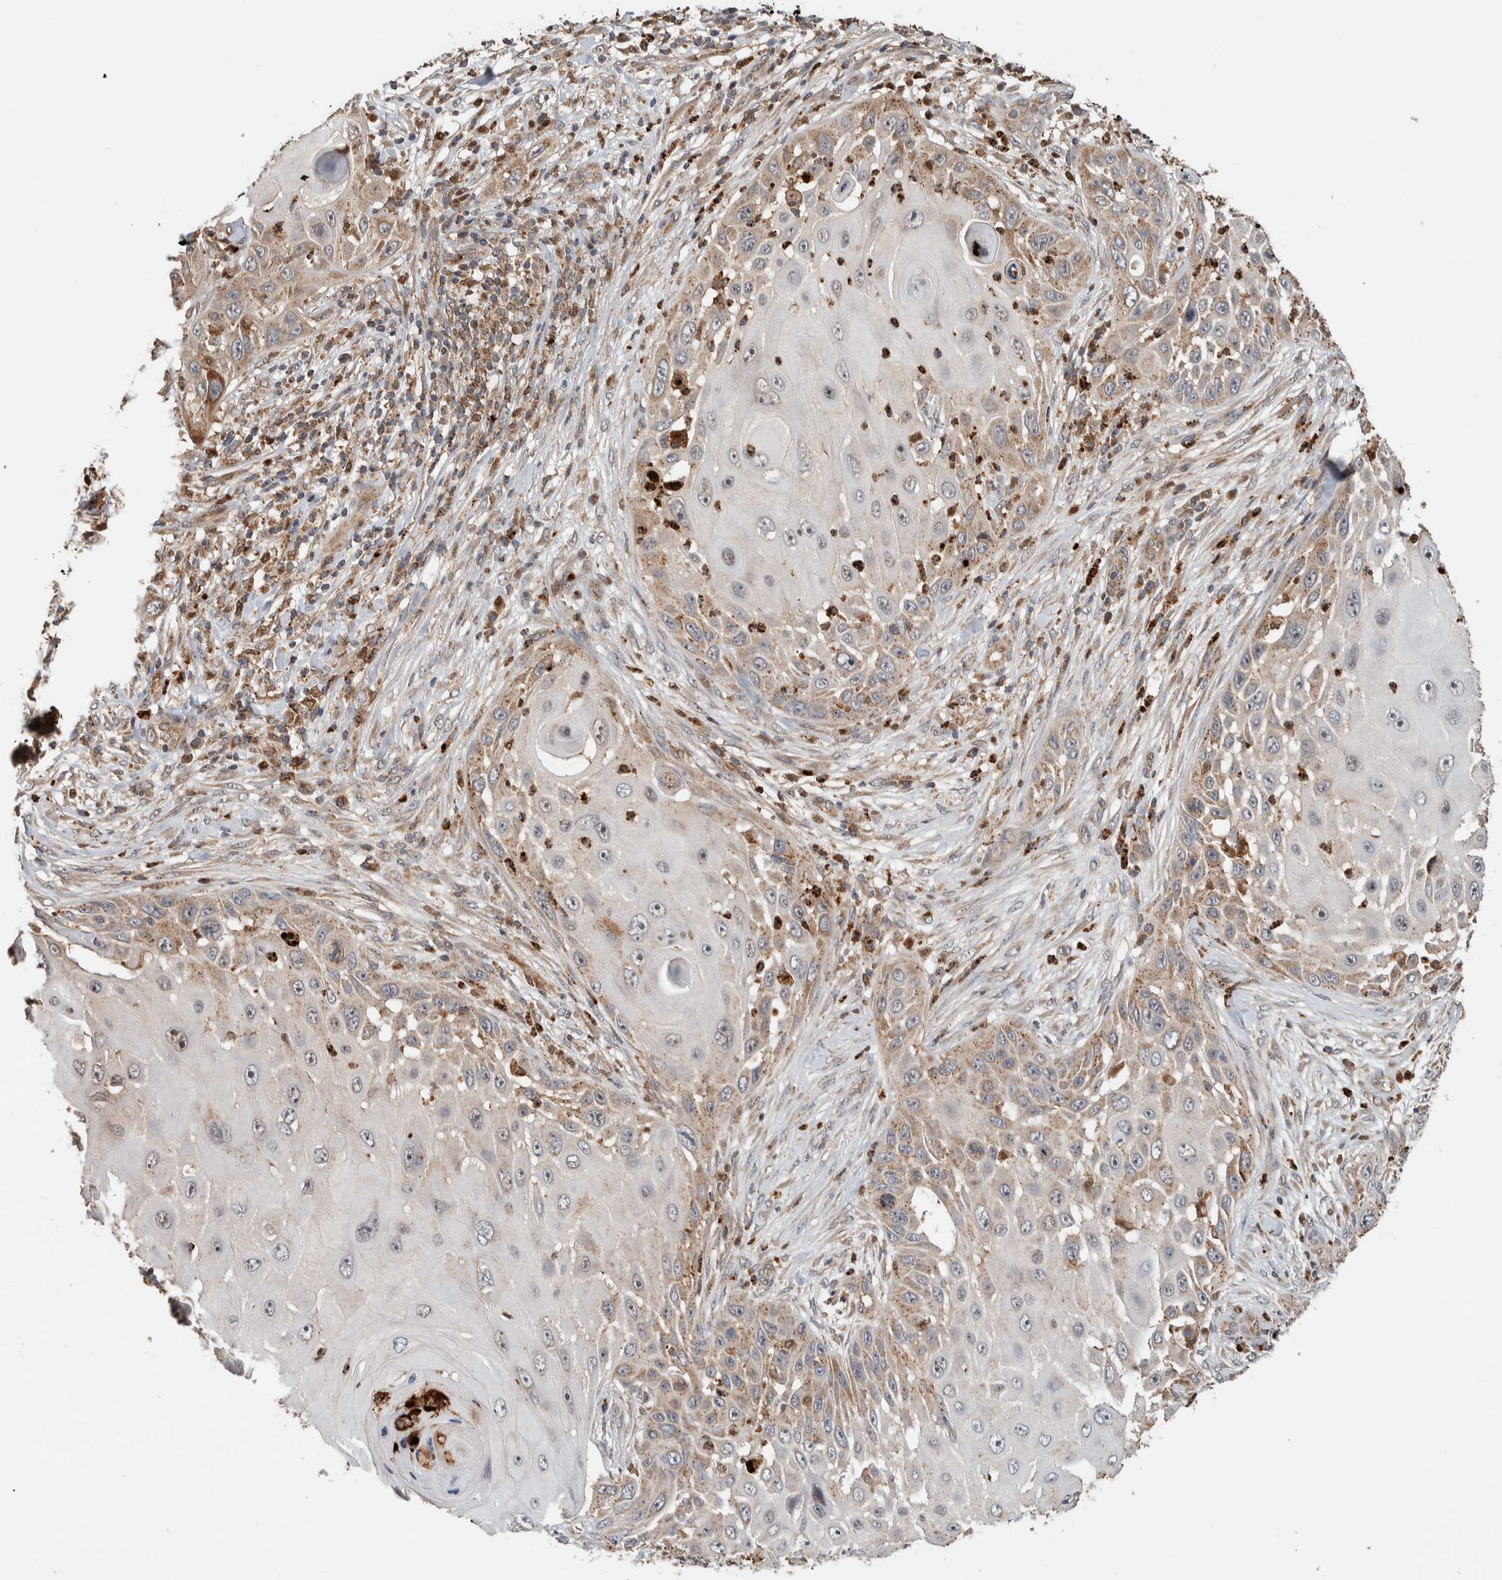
{"staining": {"intensity": "weak", "quantity": "25%-75%", "location": "cytoplasmic/membranous"}, "tissue": "skin cancer", "cell_type": "Tumor cells", "image_type": "cancer", "snomed": [{"axis": "morphology", "description": "Squamous cell carcinoma, NOS"}, {"axis": "topography", "description": "Skin"}], "caption": "The histopathology image demonstrates staining of skin squamous cell carcinoma, revealing weak cytoplasmic/membranous protein staining (brown color) within tumor cells.", "gene": "VPS53", "patient": {"sex": "female", "age": 44}}